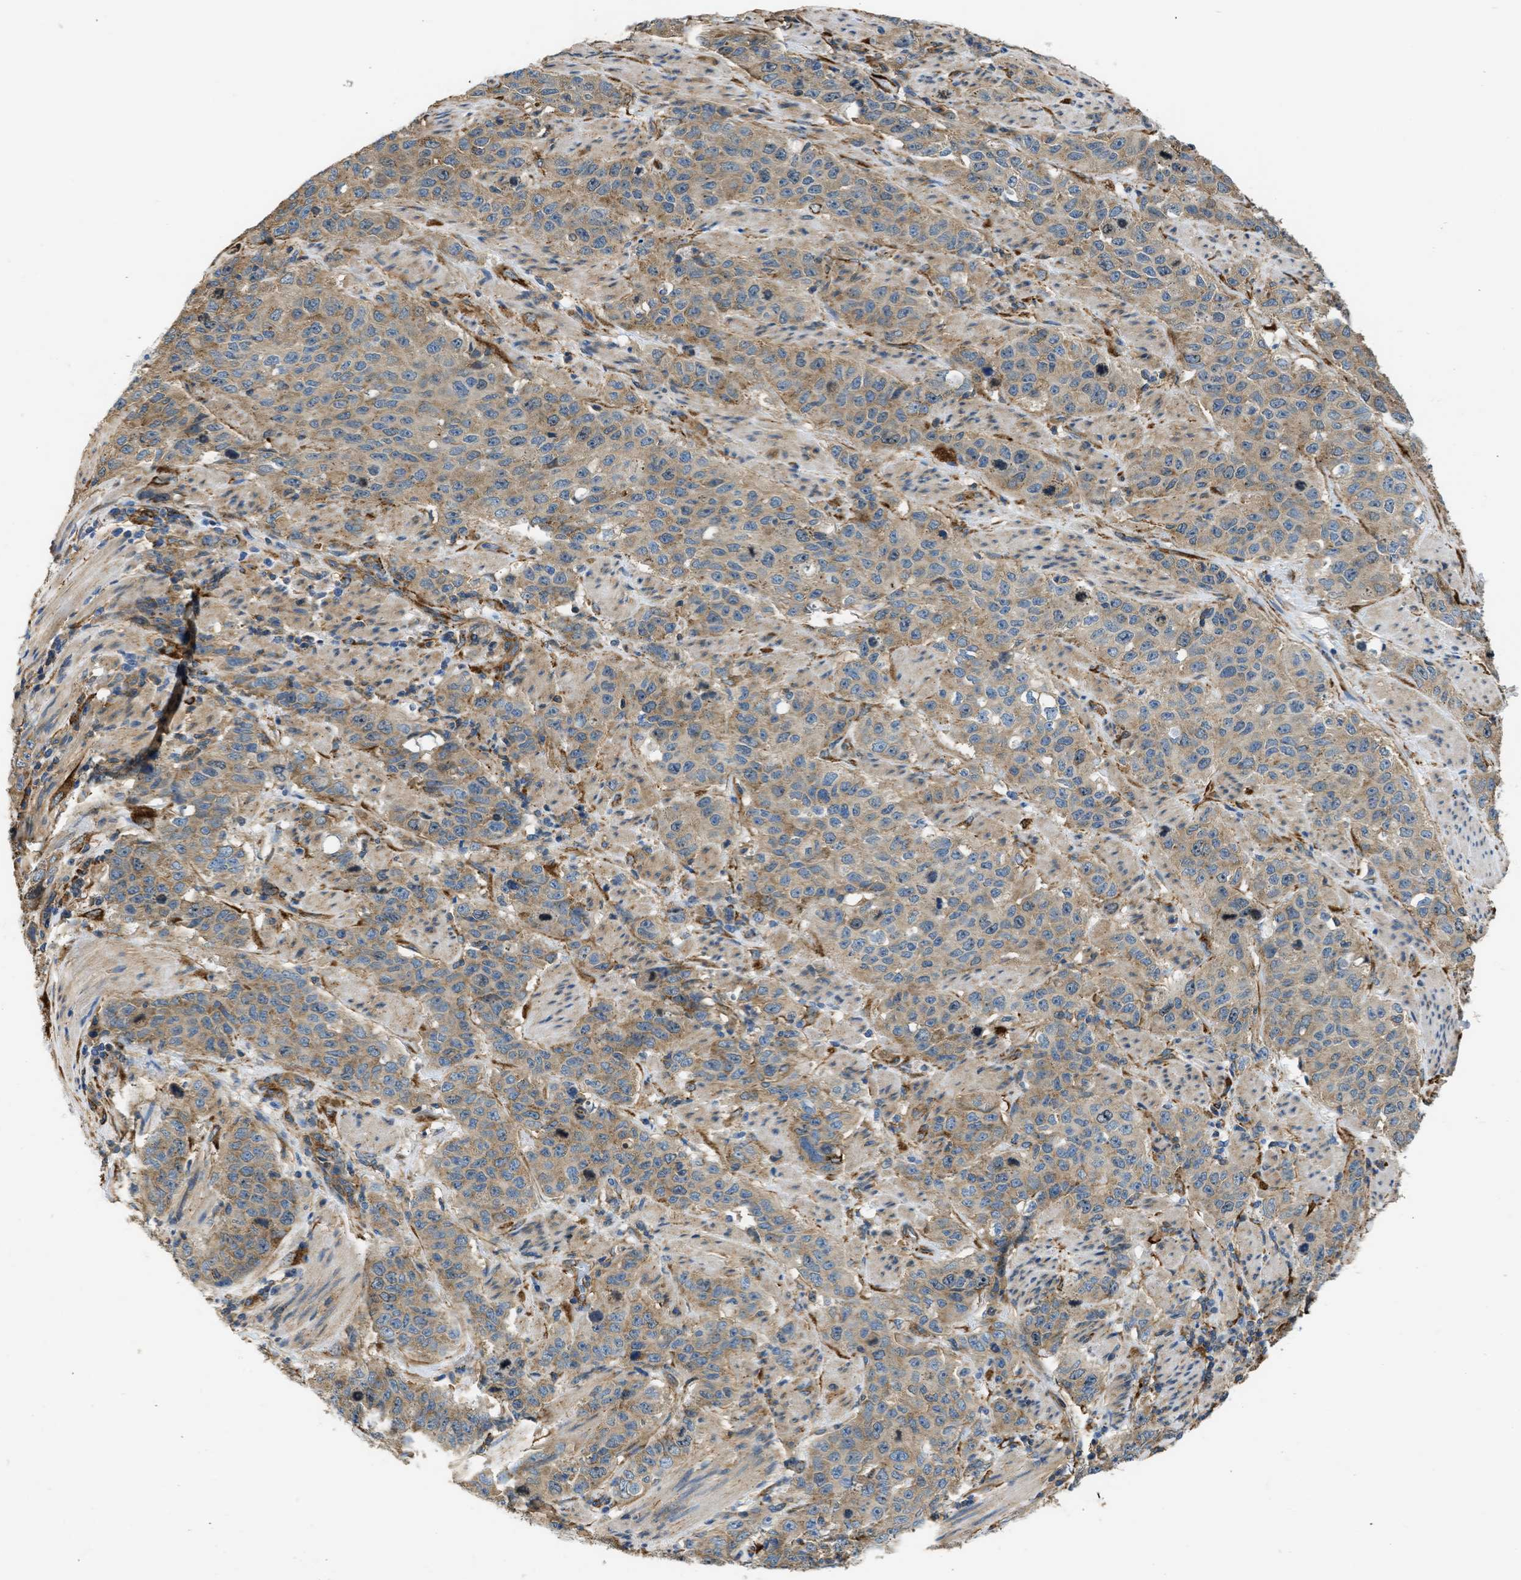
{"staining": {"intensity": "weak", "quantity": ">75%", "location": "cytoplasmic/membranous"}, "tissue": "stomach cancer", "cell_type": "Tumor cells", "image_type": "cancer", "snomed": [{"axis": "morphology", "description": "Adenocarcinoma, NOS"}, {"axis": "topography", "description": "Stomach"}], "caption": "A low amount of weak cytoplasmic/membranous staining is appreciated in approximately >75% of tumor cells in adenocarcinoma (stomach) tissue. (DAB (3,3'-diaminobenzidine) IHC, brown staining for protein, blue staining for nuclei).", "gene": "SEPTIN2", "patient": {"sex": "male", "age": 48}}